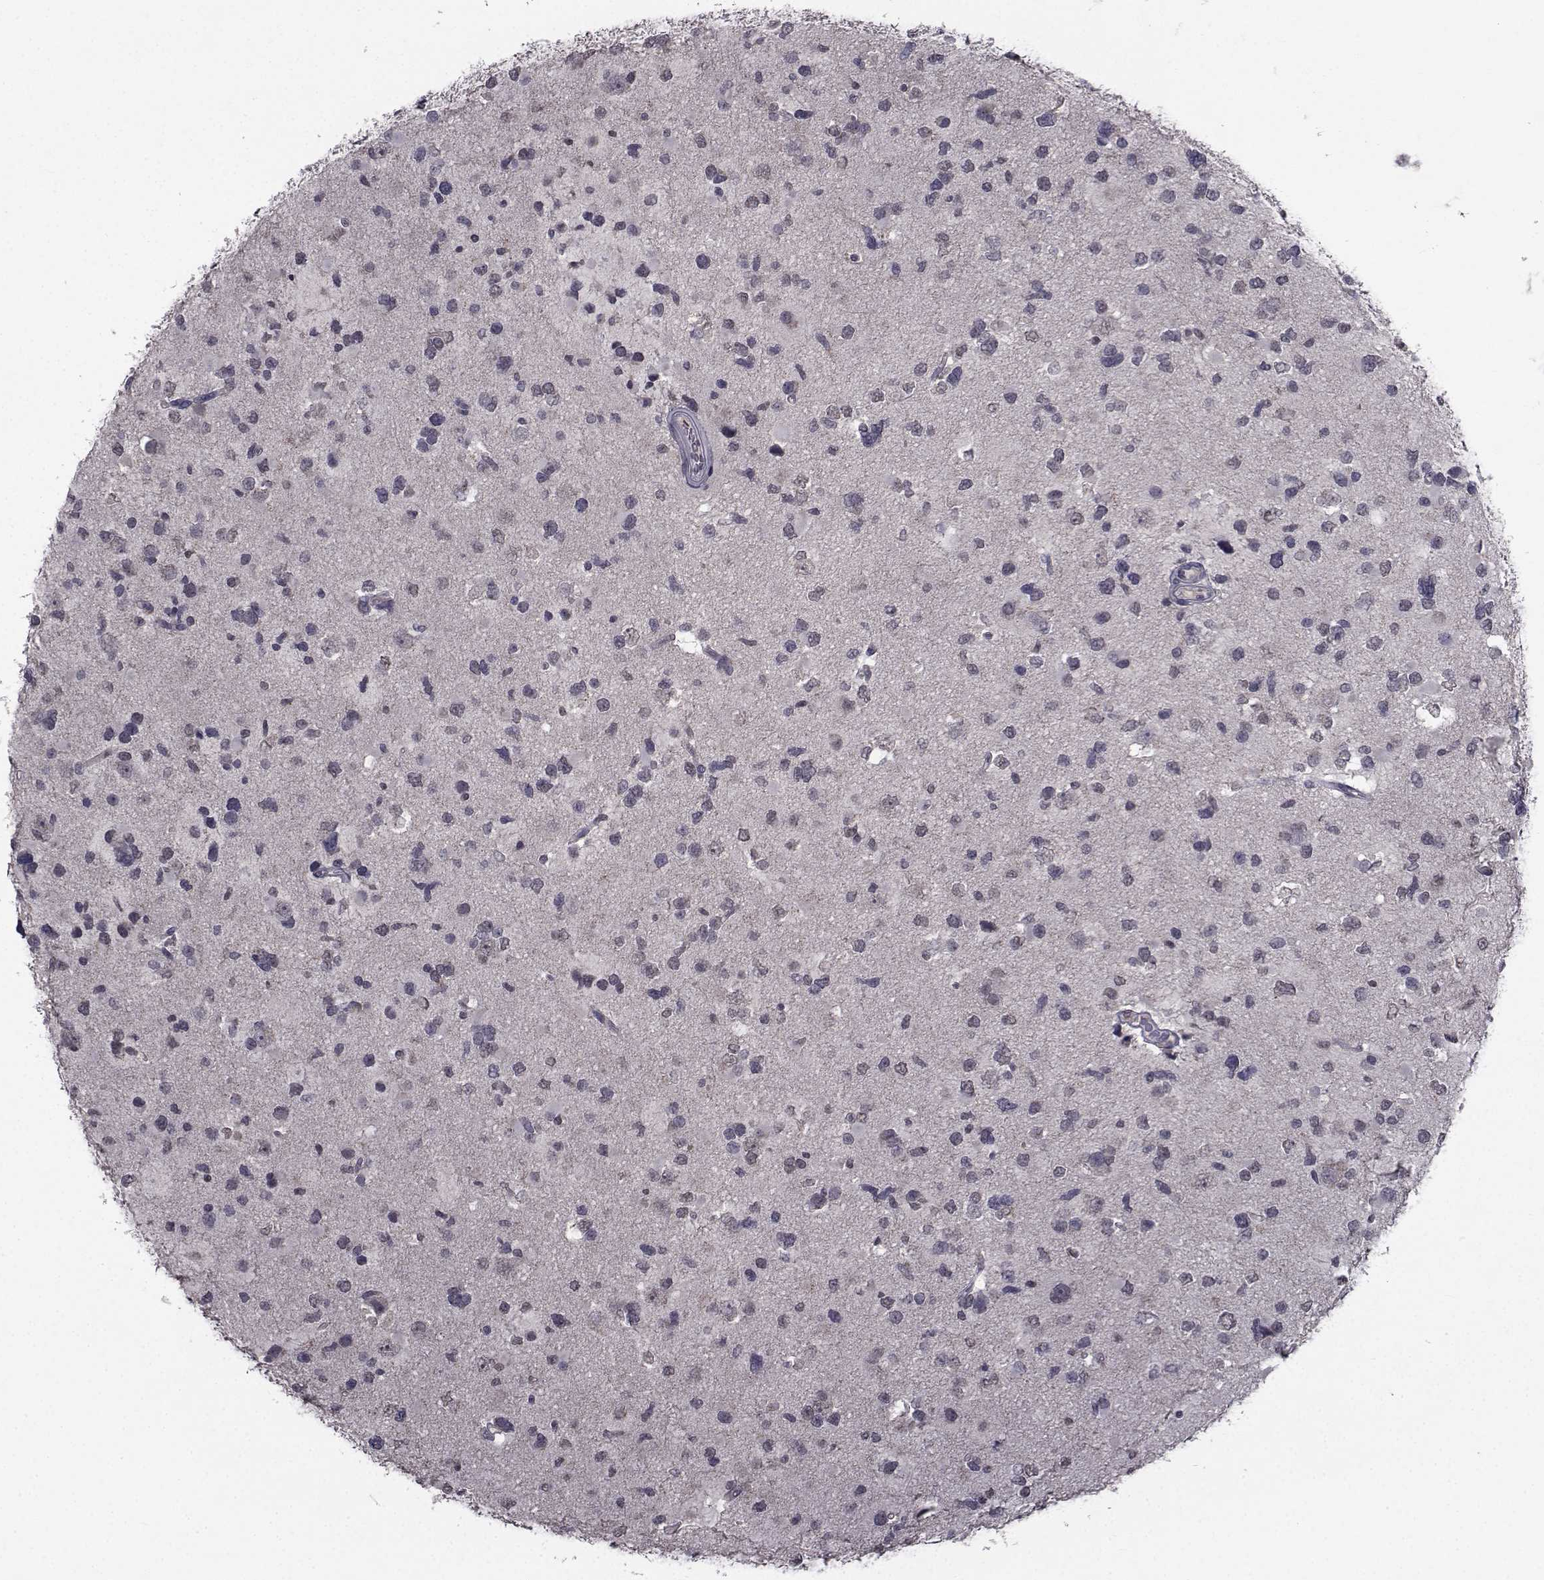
{"staining": {"intensity": "negative", "quantity": "none", "location": "none"}, "tissue": "glioma", "cell_type": "Tumor cells", "image_type": "cancer", "snomed": [{"axis": "morphology", "description": "Glioma, malignant, Low grade"}, {"axis": "topography", "description": "Brain"}], "caption": "Malignant glioma (low-grade) was stained to show a protein in brown. There is no significant positivity in tumor cells.", "gene": "CYP2S1", "patient": {"sex": "female", "age": 32}}